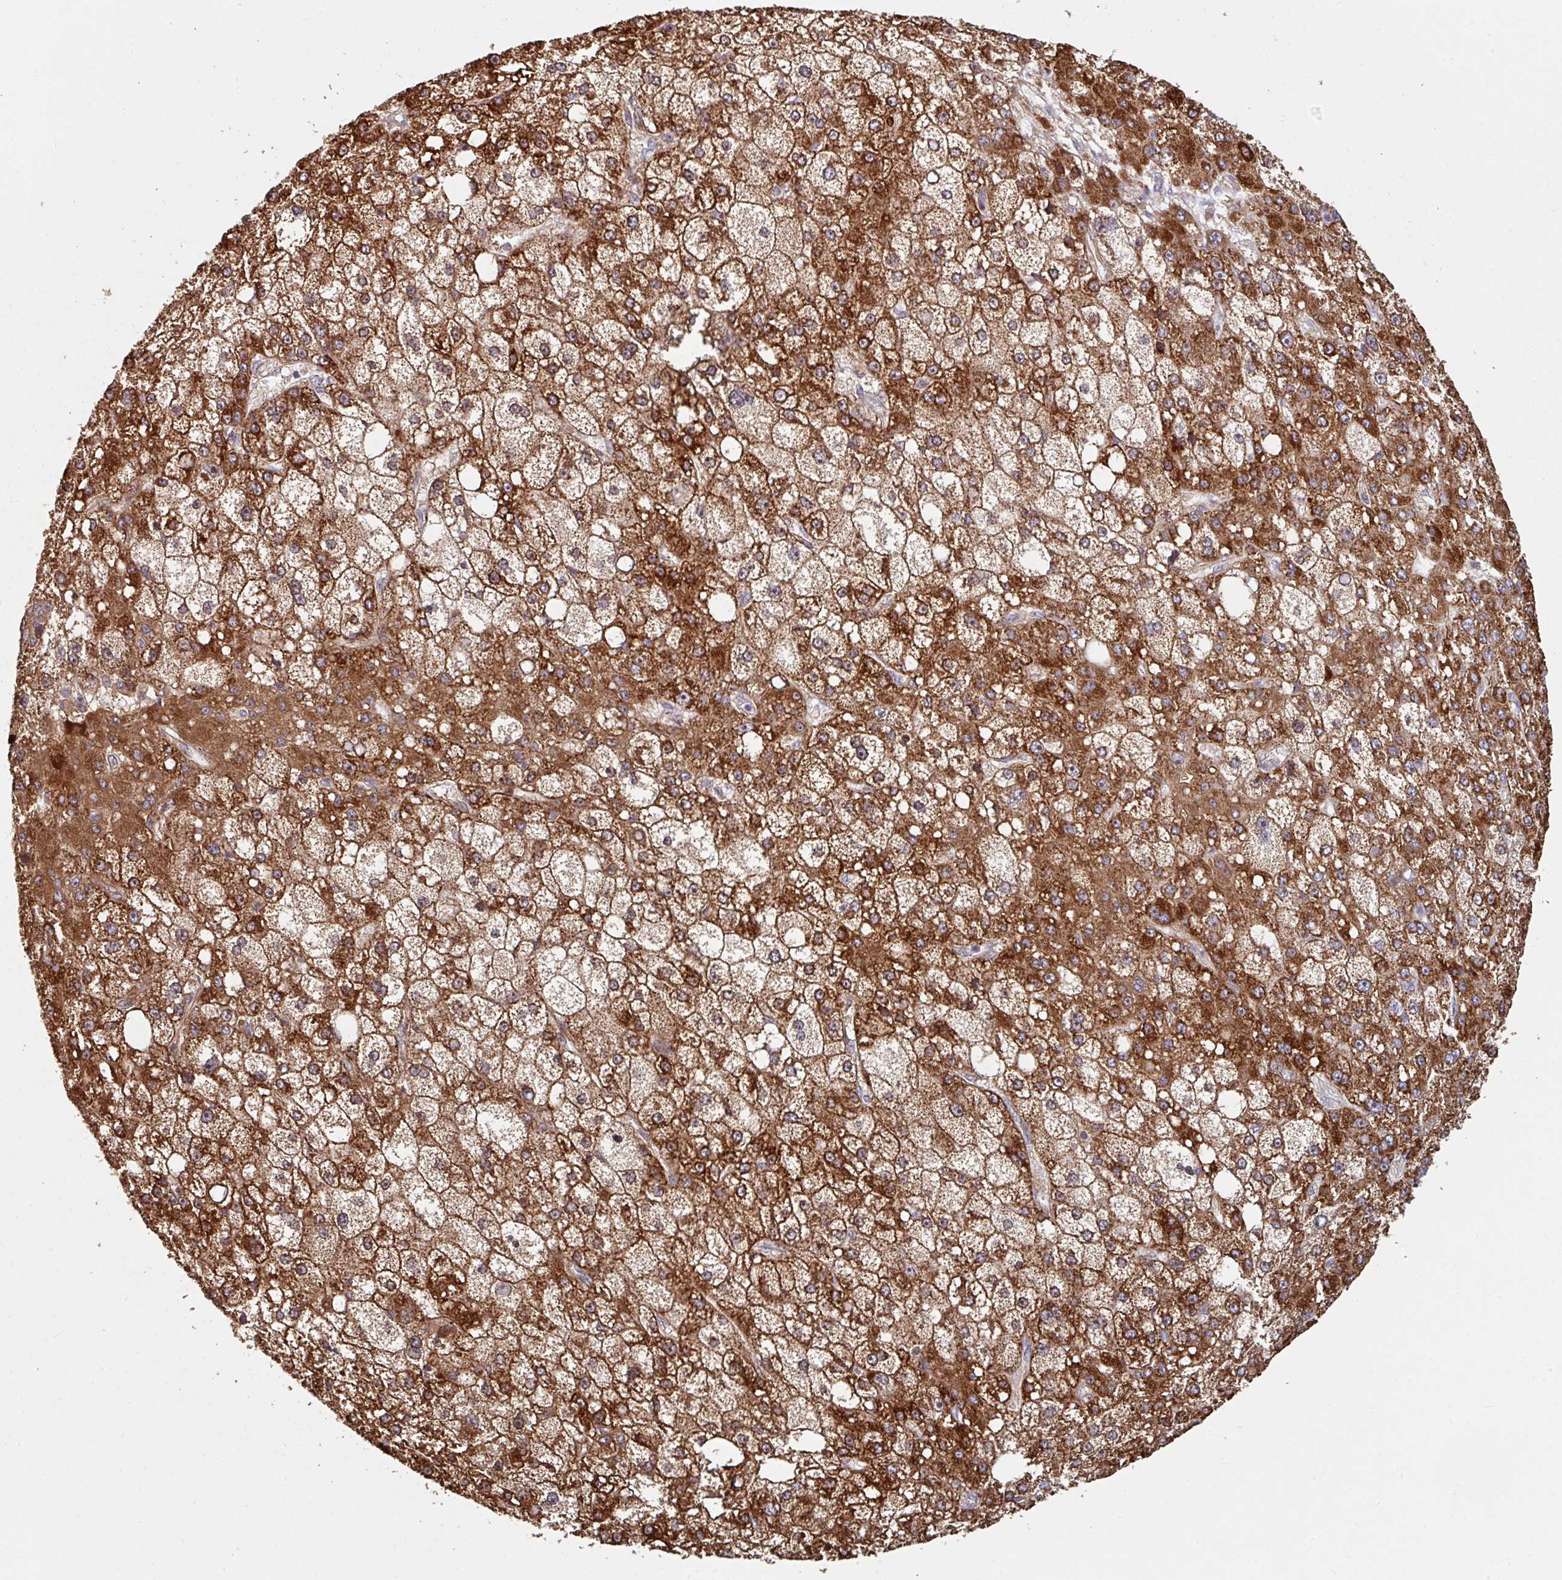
{"staining": {"intensity": "strong", "quantity": ">75%", "location": "cytoplasmic/membranous"}, "tissue": "liver cancer", "cell_type": "Tumor cells", "image_type": "cancer", "snomed": [{"axis": "morphology", "description": "Carcinoma, Hepatocellular, NOS"}, {"axis": "topography", "description": "Liver"}], "caption": "Liver hepatocellular carcinoma tissue shows strong cytoplasmic/membranous positivity in approximately >75% of tumor cells, visualized by immunohistochemistry.", "gene": "OR2D3", "patient": {"sex": "male", "age": 67}}